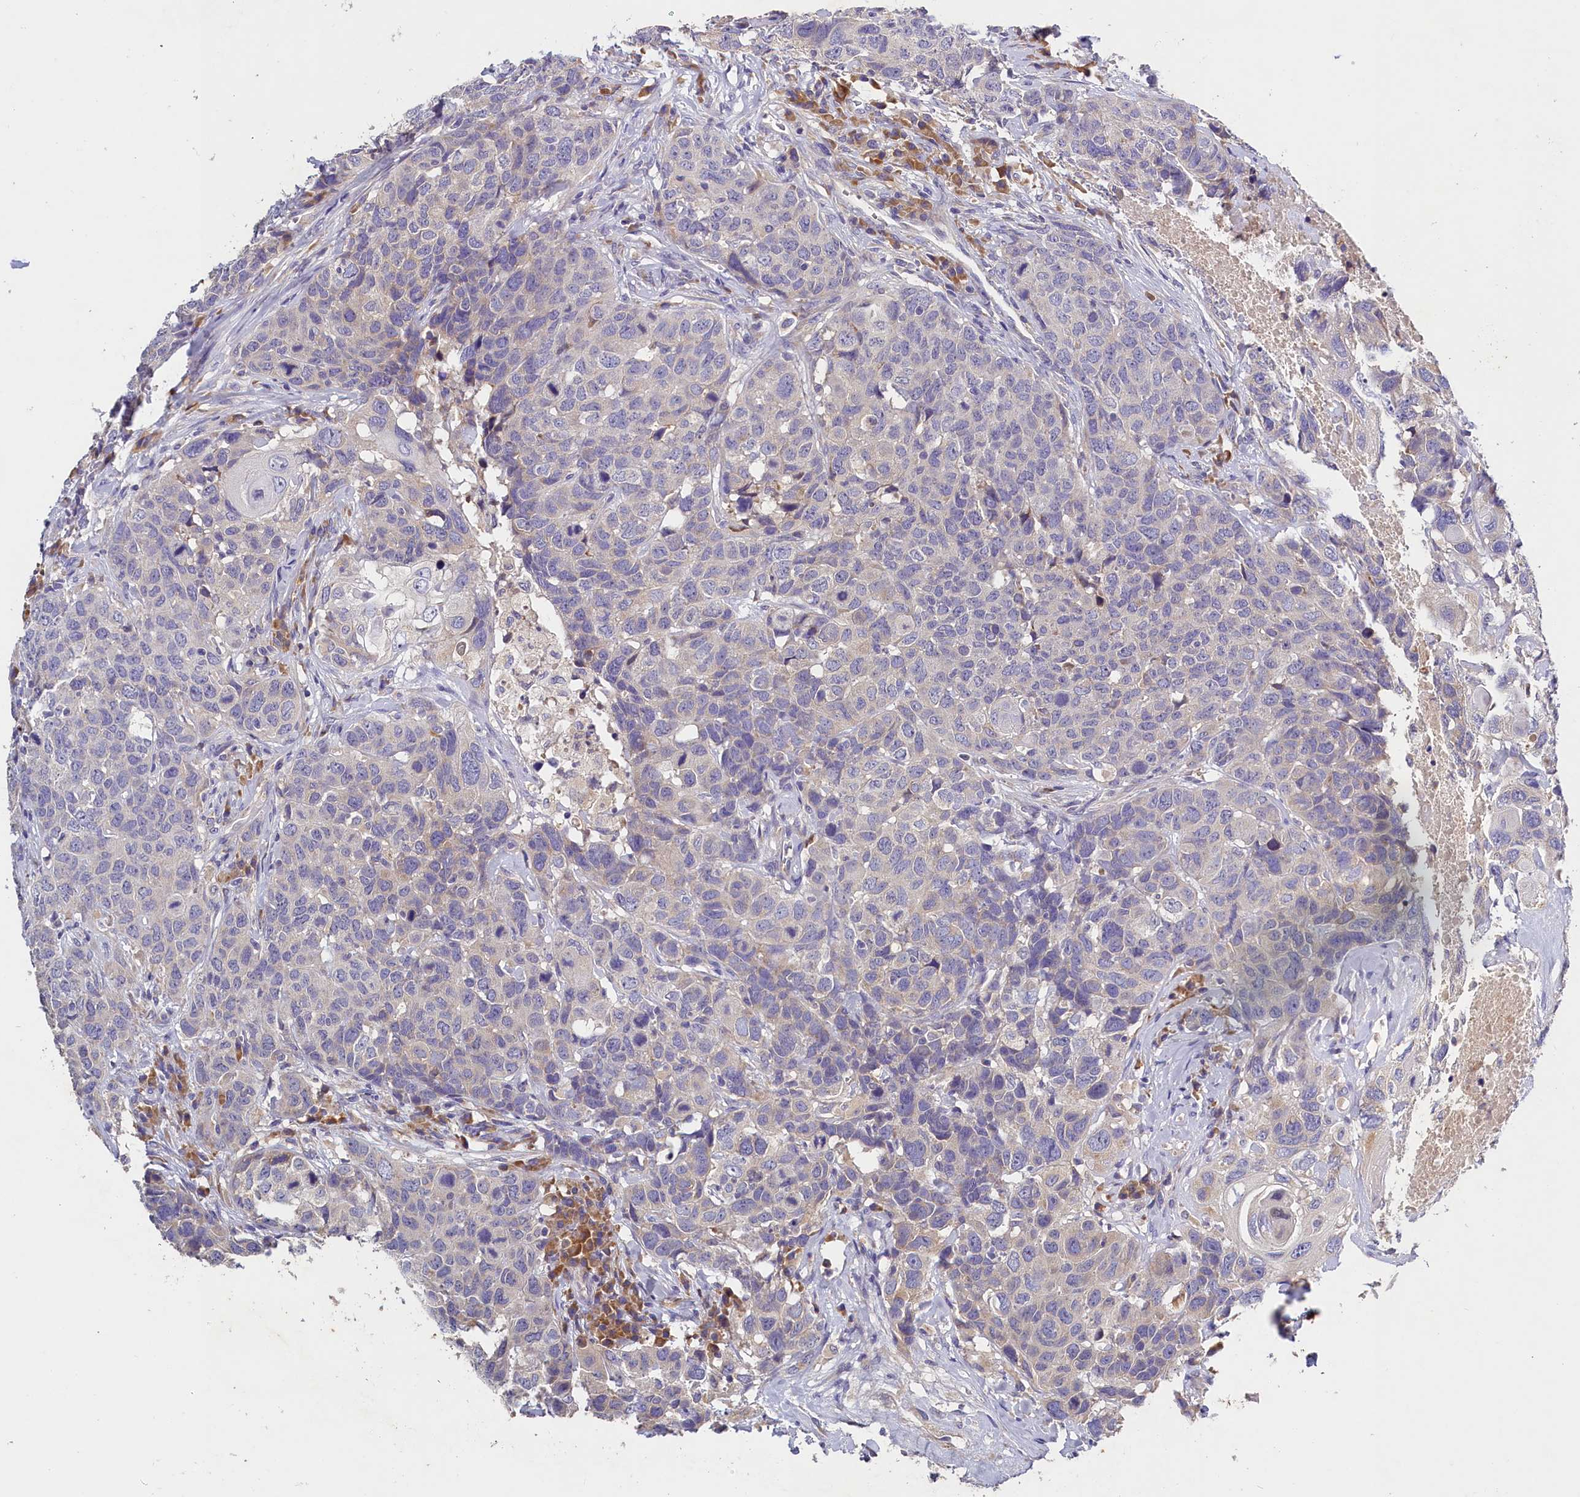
{"staining": {"intensity": "negative", "quantity": "none", "location": "none"}, "tissue": "head and neck cancer", "cell_type": "Tumor cells", "image_type": "cancer", "snomed": [{"axis": "morphology", "description": "Squamous cell carcinoma, NOS"}, {"axis": "topography", "description": "Head-Neck"}], "caption": "Tumor cells show no significant protein expression in head and neck cancer (squamous cell carcinoma). (DAB immunohistochemistry (IHC), high magnification).", "gene": "ST7L", "patient": {"sex": "male", "age": 66}}